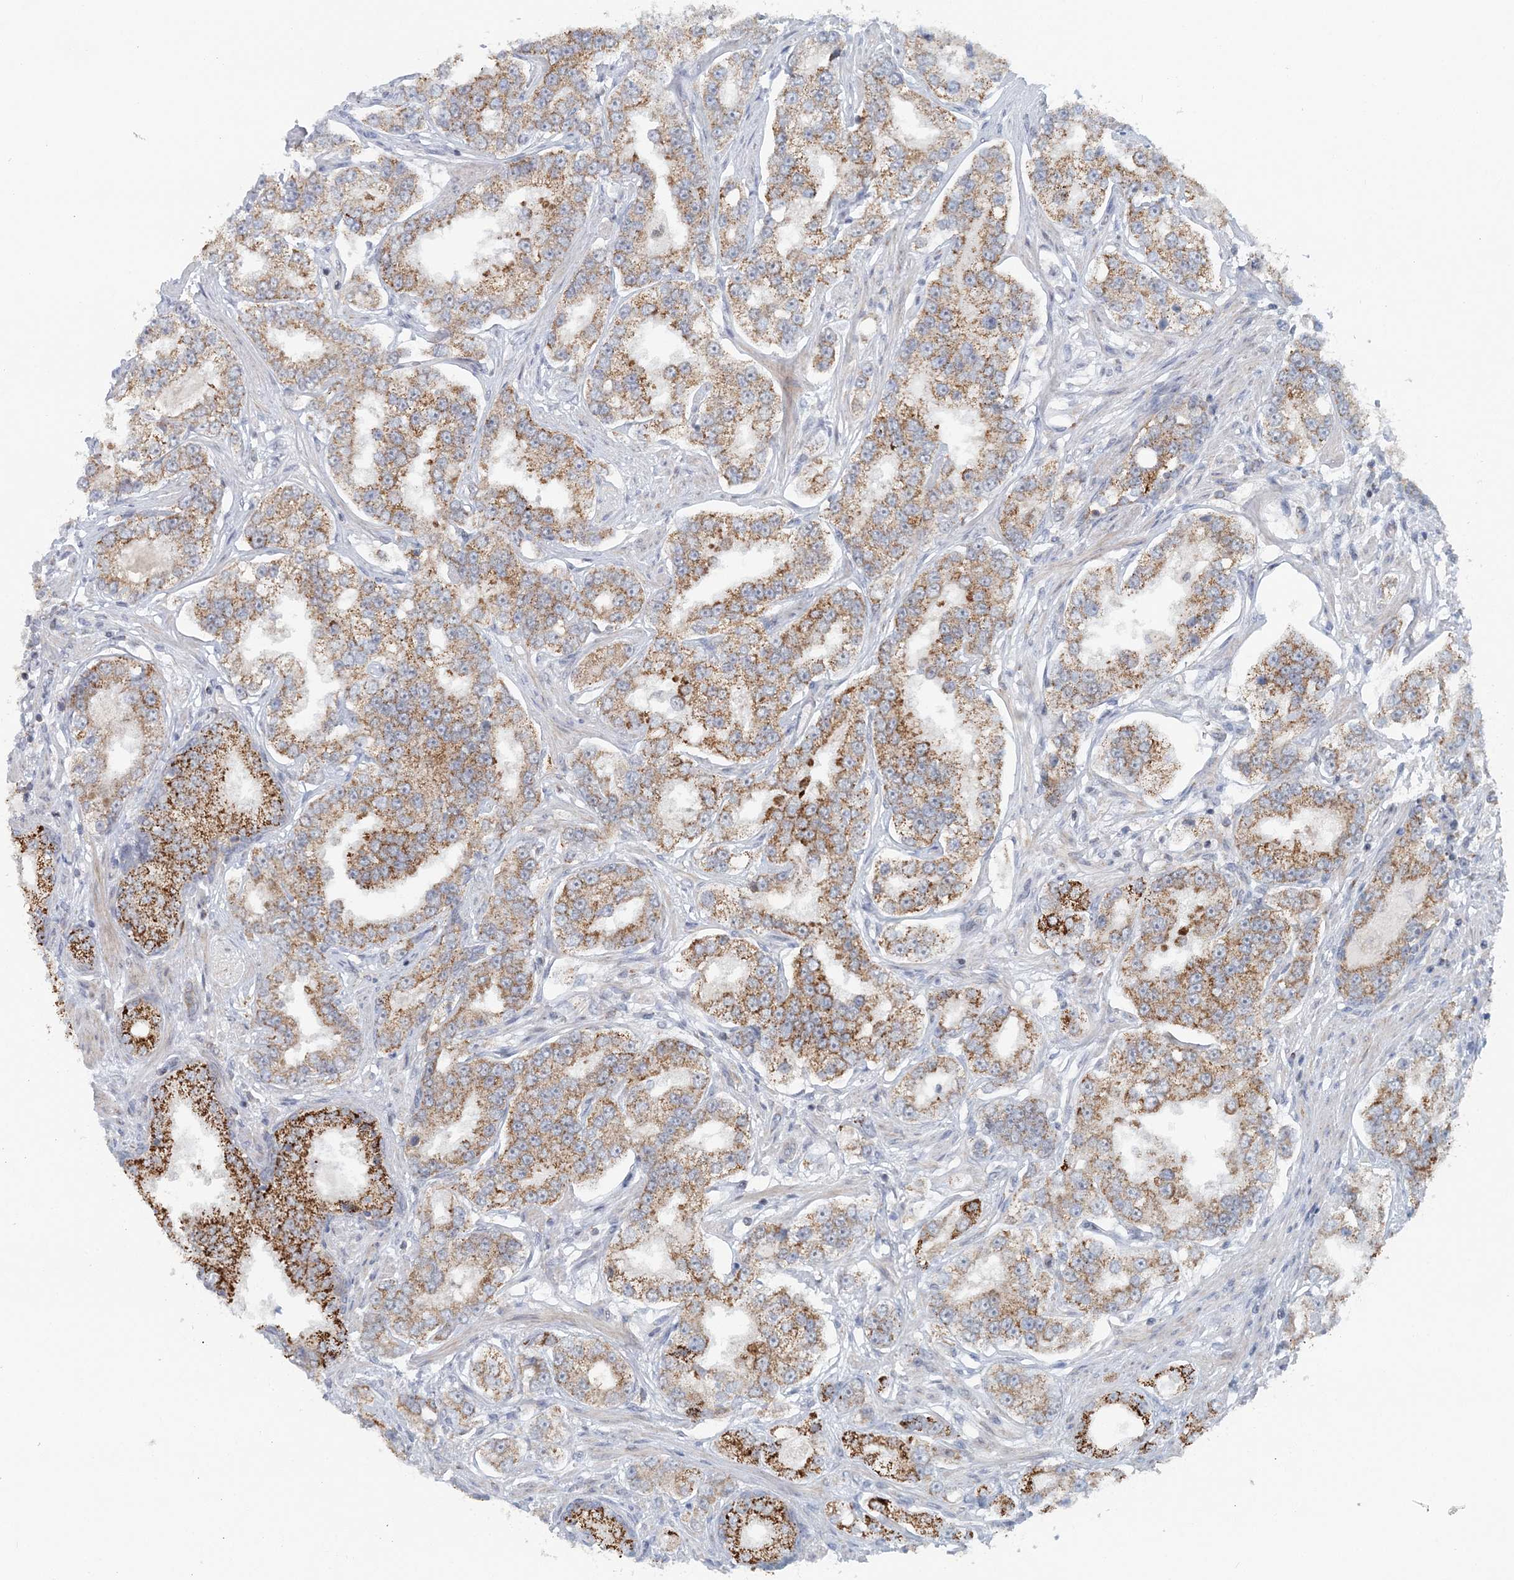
{"staining": {"intensity": "moderate", "quantity": ">75%", "location": "cytoplasmic/membranous"}, "tissue": "prostate cancer", "cell_type": "Tumor cells", "image_type": "cancer", "snomed": [{"axis": "morphology", "description": "Normal tissue, NOS"}, {"axis": "morphology", "description": "Adenocarcinoma, High grade"}, {"axis": "topography", "description": "Prostate"}], "caption": "Immunohistochemical staining of prostate adenocarcinoma (high-grade) reveals medium levels of moderate cytoplasmic/membranous expression in about >75% of tumor cells.", "gene": "RNF150", "patient": {"sex": "male", "age": 83}}